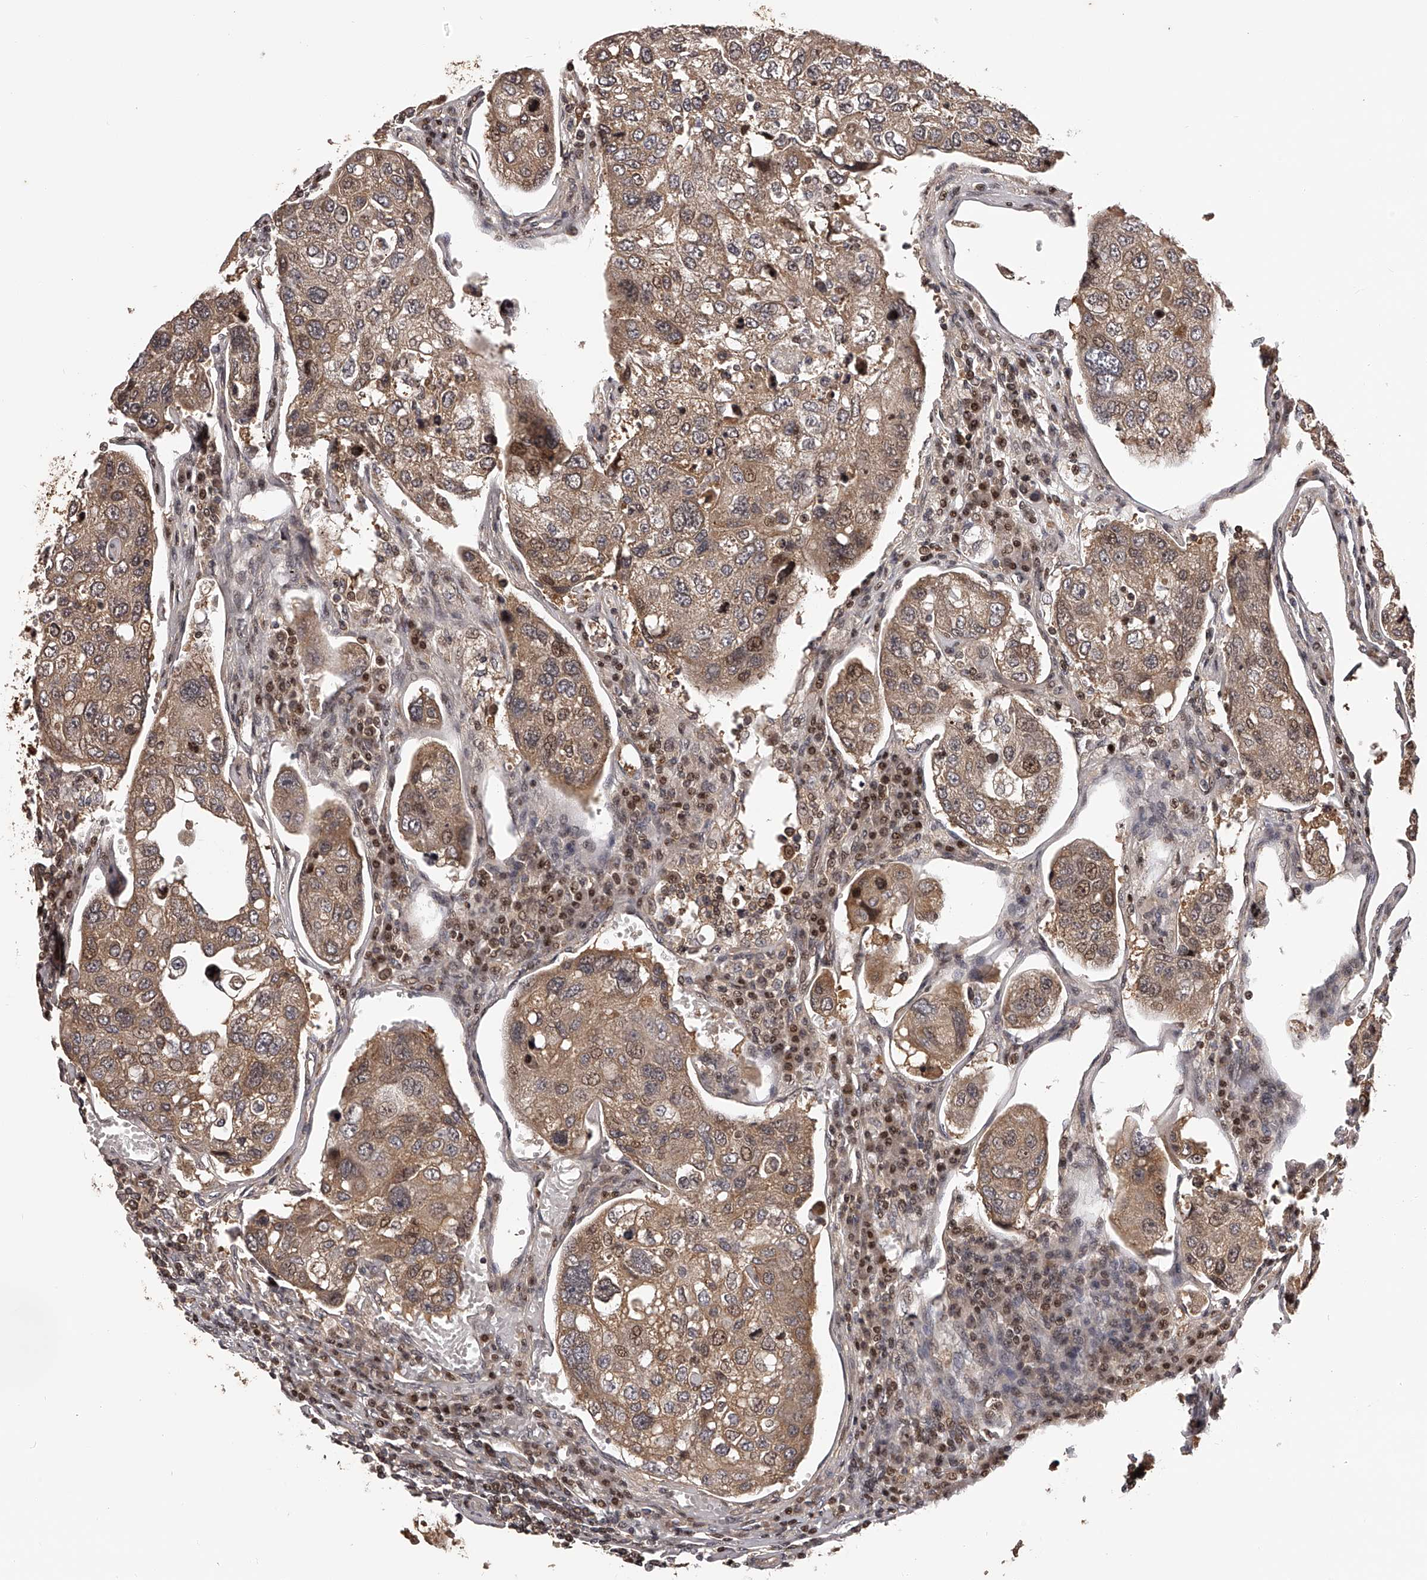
{"staining": {"intensity": "moderate", "quantity": ">75%", "location": "cytoplasmic/membranous,nuclear"}, "tissue": "urothelial cancer", "cell_type": "Tumor cells", "image_type": "cancer", "snomed": [{"axis": "morphology", "description": "Urothelial carcinoma, High grade"}, {"axis": "topography", "description": "Lymph node"}, {"axis": "topography", "description": "Urinary bladder"}], "caption": "Urothelial carcinoma (high-grade) stained with a brown dye shows moderate cytoplasmic/membranous and nuclear positive staining in about >75% of tumor cells.", "gene": "PFDN2", "patient": {"sex": "male", "age": 51}}